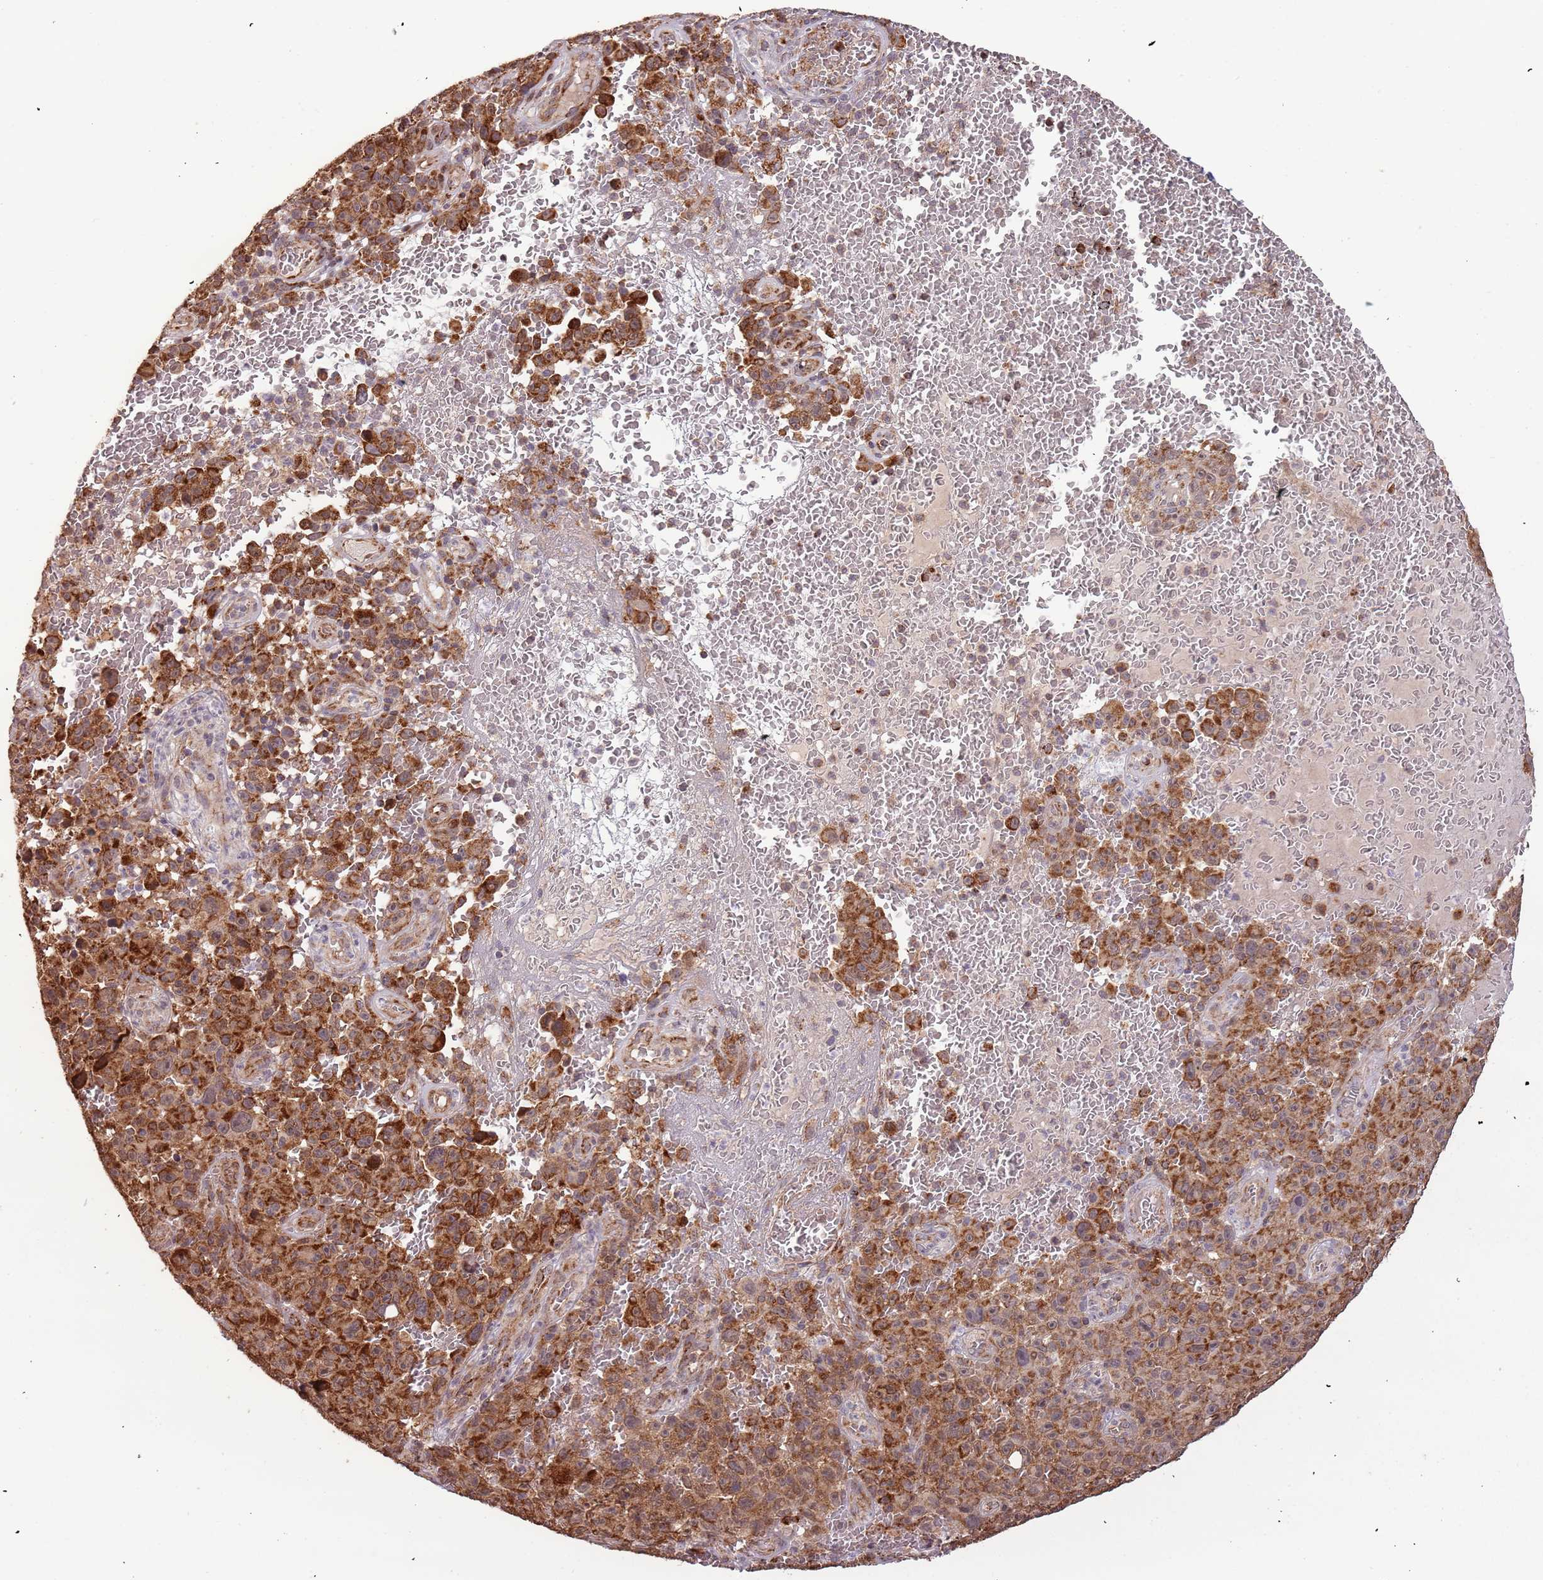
{"staining": {"intensity": "strong", "quantity": ">75%", "location": "cytoplasmic/membranous"}, "tissue": "melanoma", "cell_type": "Tumor cells", "image_type": "cancer", "snomed": [{"axis": "morphology", "description": "Malignant melanoma, NOS"}, {"axis": "topography", "description": "Skin"}], "caption": "Immunohistochemical staining of melanoma displays high levels of strong cytoplasmic/membranous protein expression in approximately >75% of tumor cells.", "gene": "IL17RD", "patient": {"sex": "female", "age": 82}}